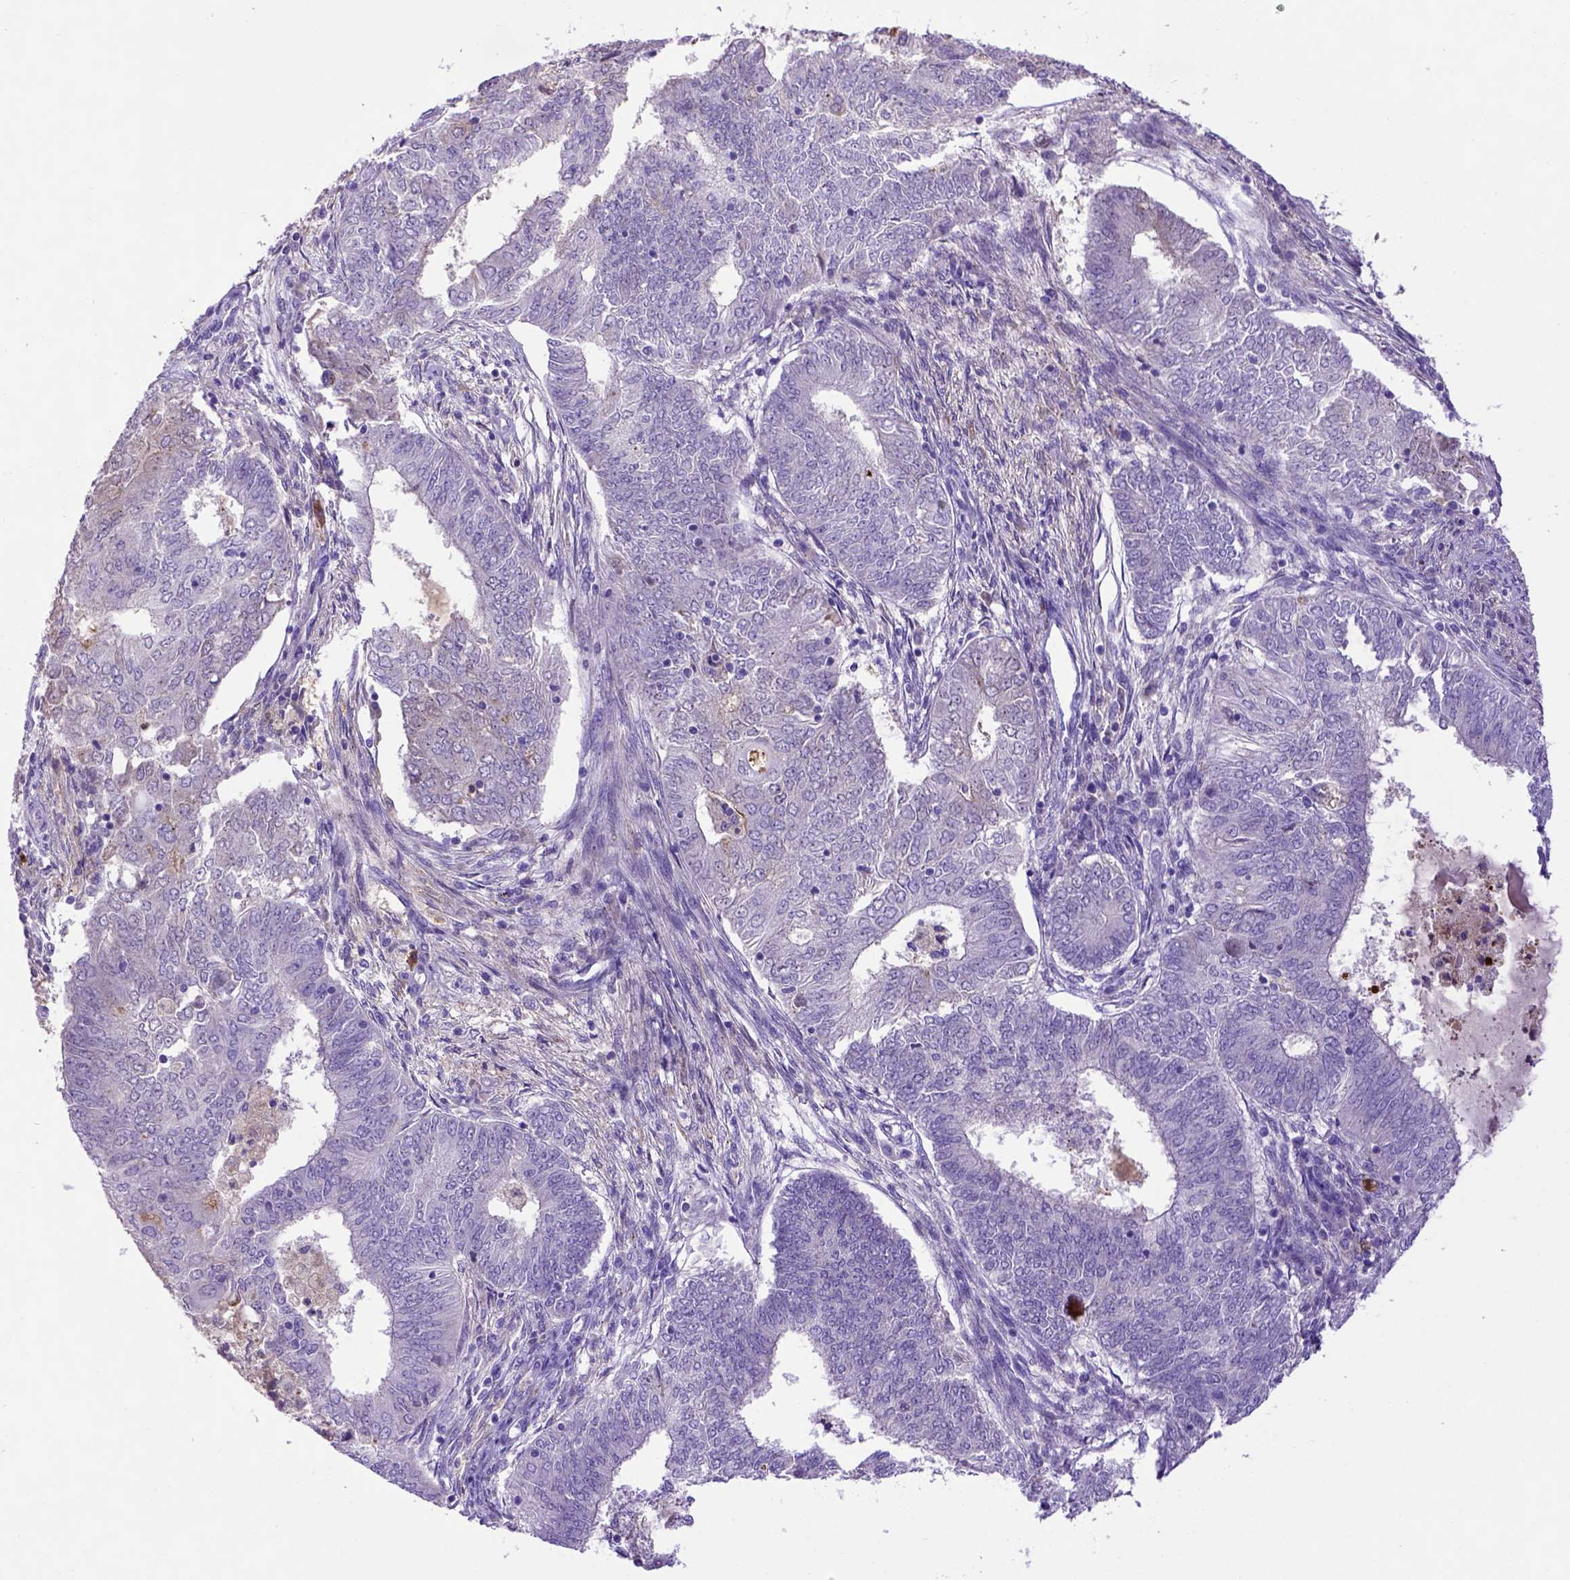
{"staining": {"intensity": "negative", "quantity": "none", "location": "none"}, "tissue": "endometrial cancer", "cell_type": "Tumor cells", "image_type": "cancer", "snomed": [{"axis": "morphology", "description": "Adenocarcinoma, NOS"}, {"axis": "topography", "description": "Endometrium"}], "caption": "Tumor cells show no significant protein staining in endometrial adenocarcinoma. (DAB (3,3'-diaminobenzidine) immunohistochemistry (IHC) visualized using brightfield microscopy, high magnification).", "gene": "ADAM12", "patient": {"sex": "female", "age": 62}}